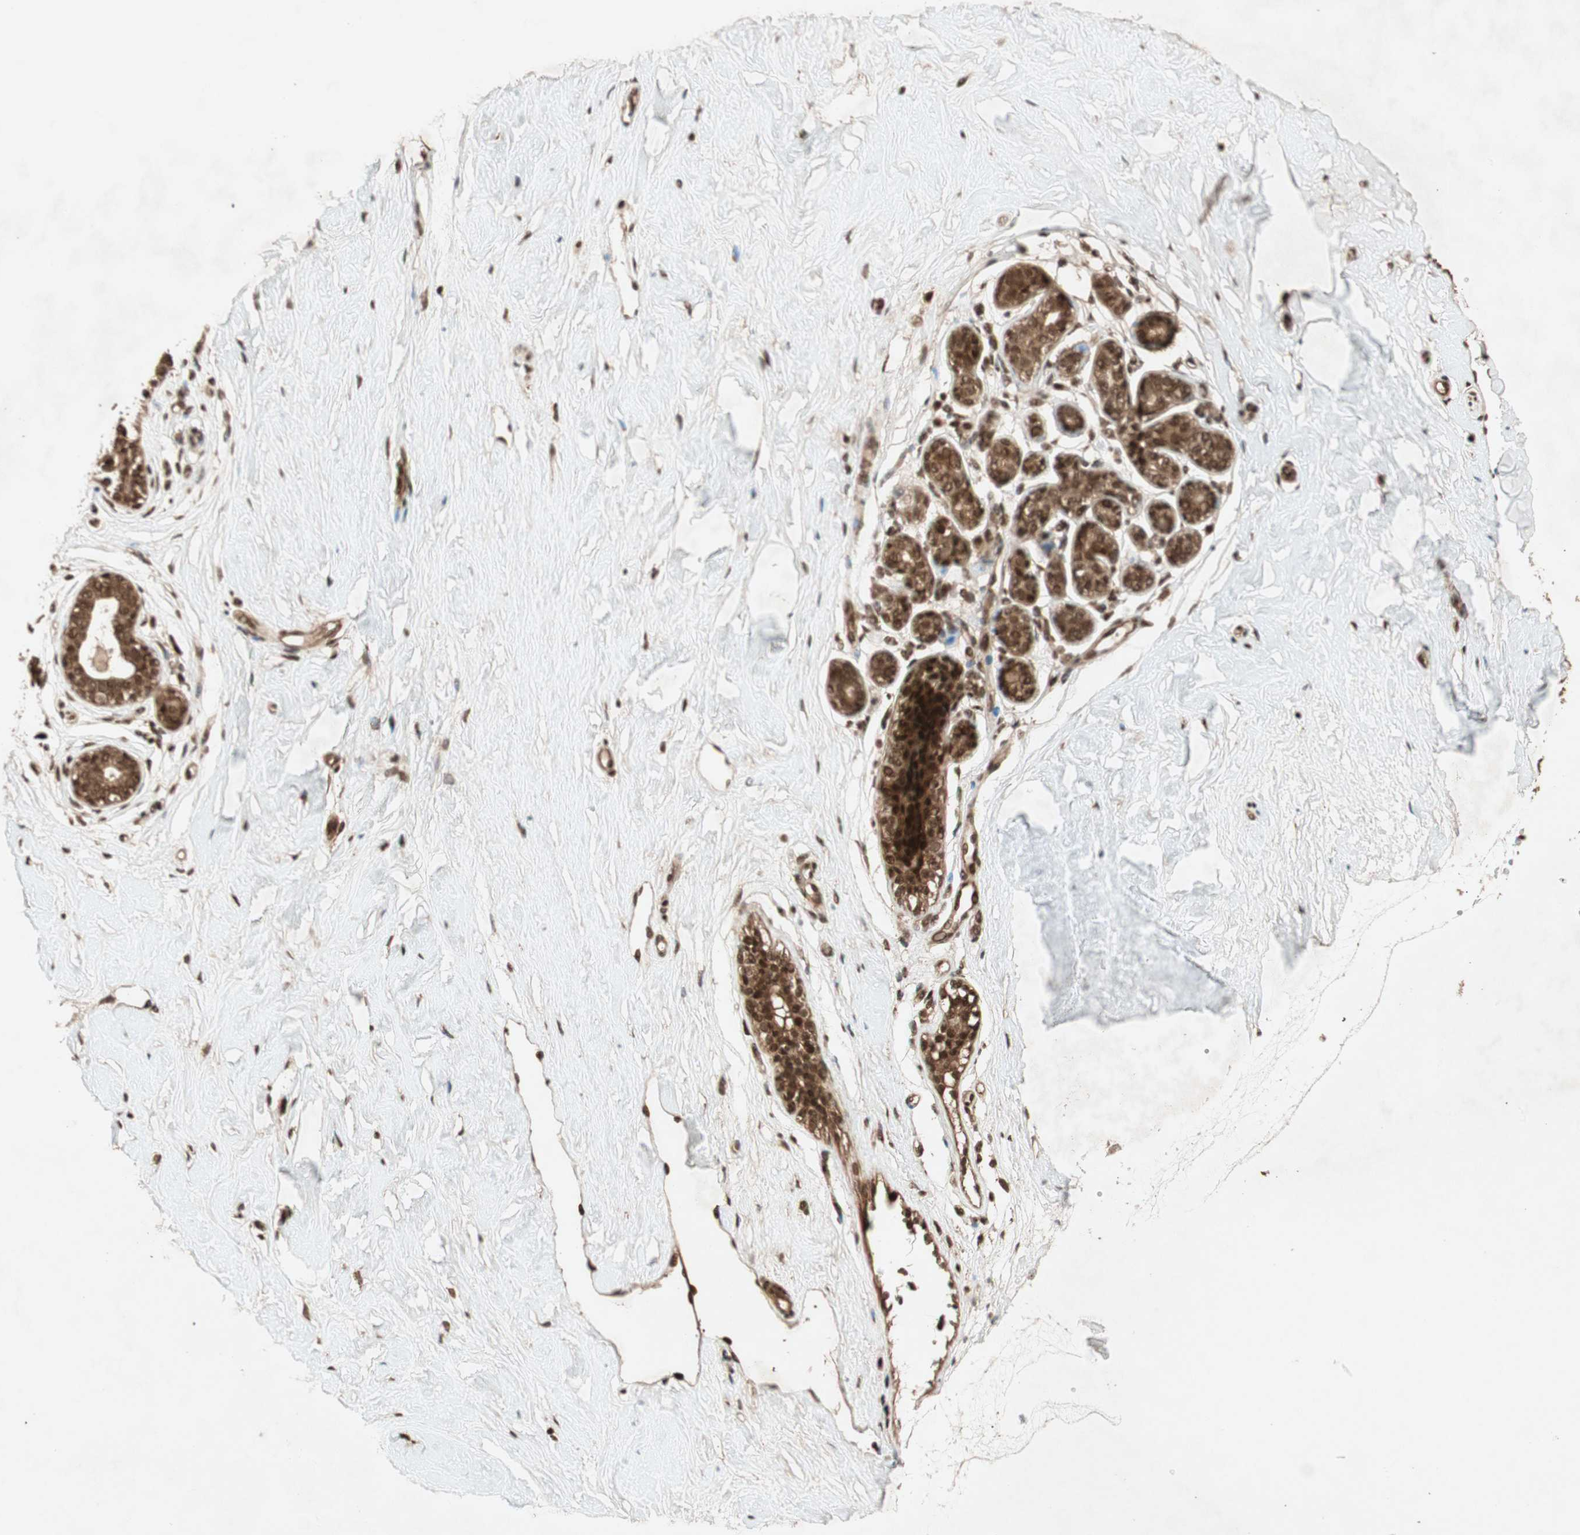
{"staining": {"intensity": "strong", "quantity": ">75%", "location": "nuclear"}, "tissue": "breast", "cell_type": "Adipocytes", "image_type": "normal", "snomed": [{"axis": "morphology", "description": "Normal tissue, NOS"}, {"axis": "topography", "description": "Breast"}], "caption": "IHC (DAB (3,3'-diaminobenzidine)) staining of normal human breast shows strong nuclear protein staining in about >75% of adipocytes.", "gene": "ALKBH5", "patient": {"sex": "female", "age": 23}}